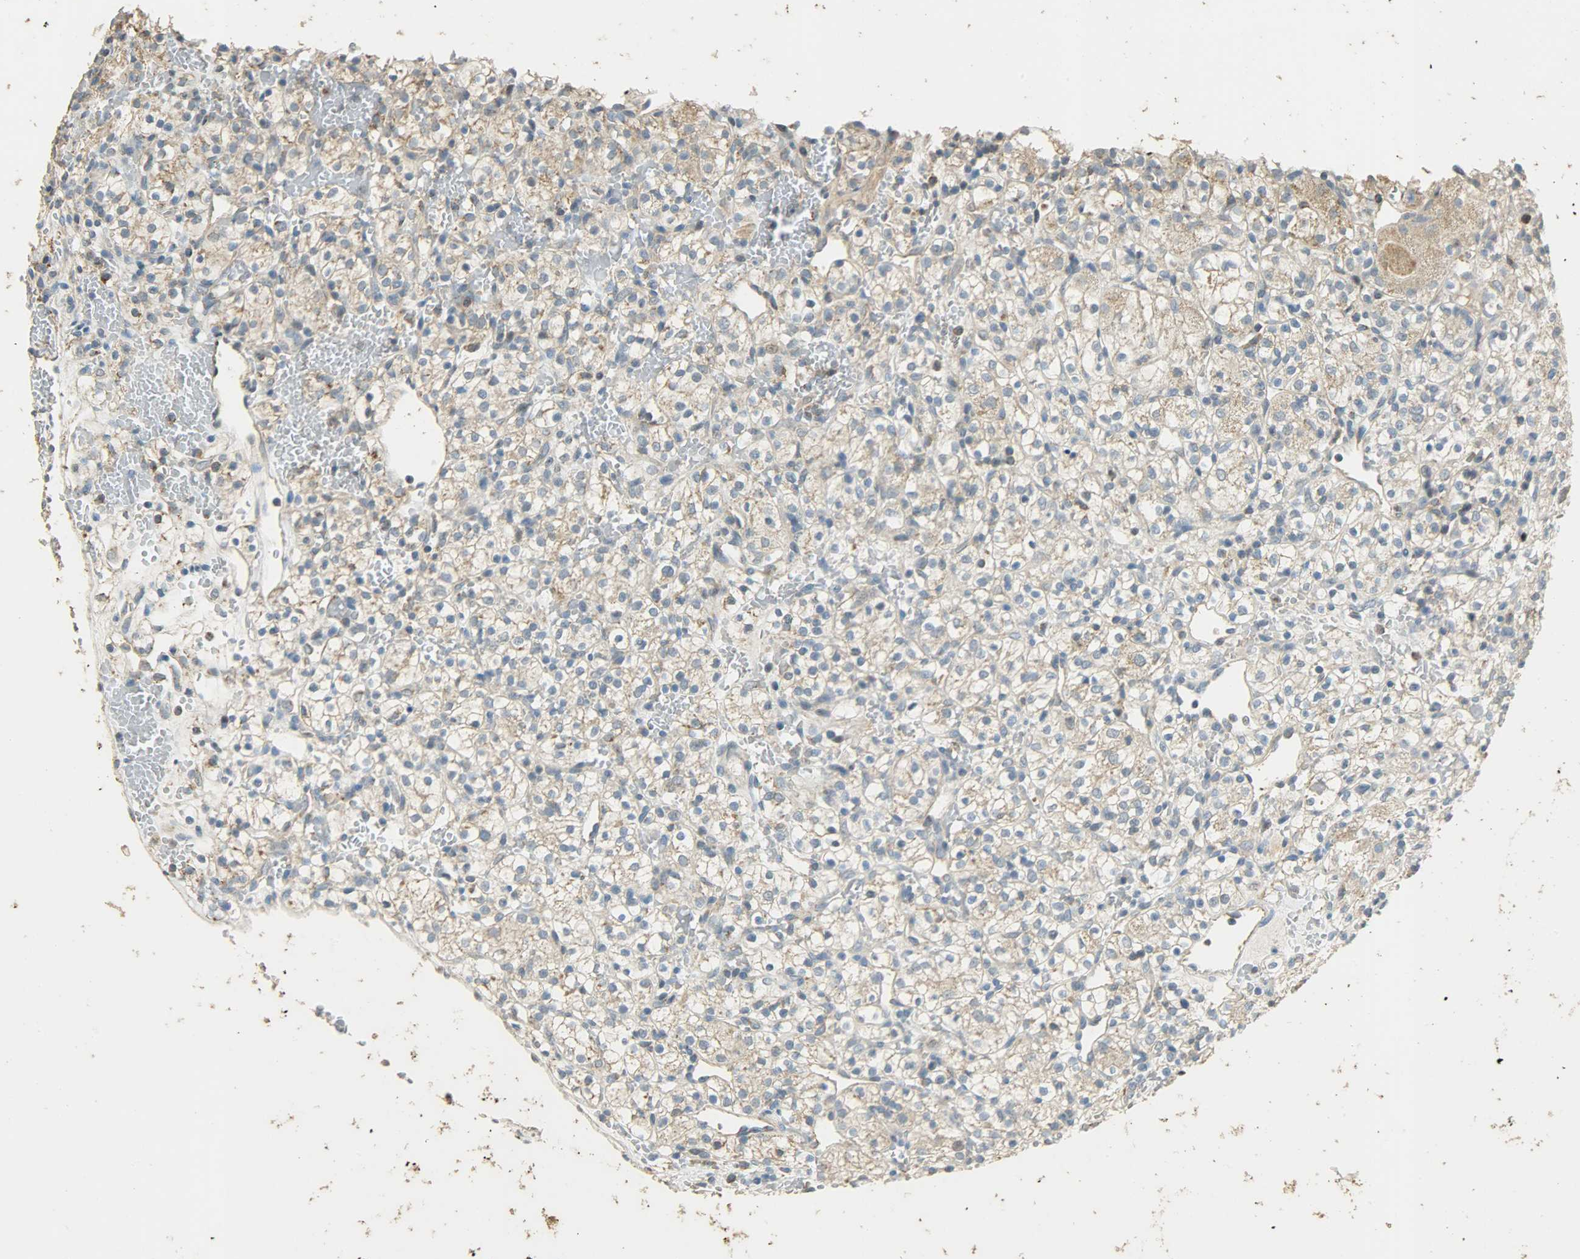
{"staining": {"intensity": "weak", "quantity": "25%-75%", "location": "cytoplasmic/membranous"}, "tissue": "renal cancer", "cell_type": "Tumor cells", "image_type": "cancer", "snomed": [{"axis": "morphology", "description": "Adenocarcinoma, NOS"}, {"axis": "topography", "description": "Kidney"}], "caption": "Renal cancer was stained to show a protein in brown. There is low levels of weak cytoplasmic/membranous expression in about 25%-75% of tumor cells.", "gene": "HDHD5", "patient": {"sex": "female", "age": 60}}